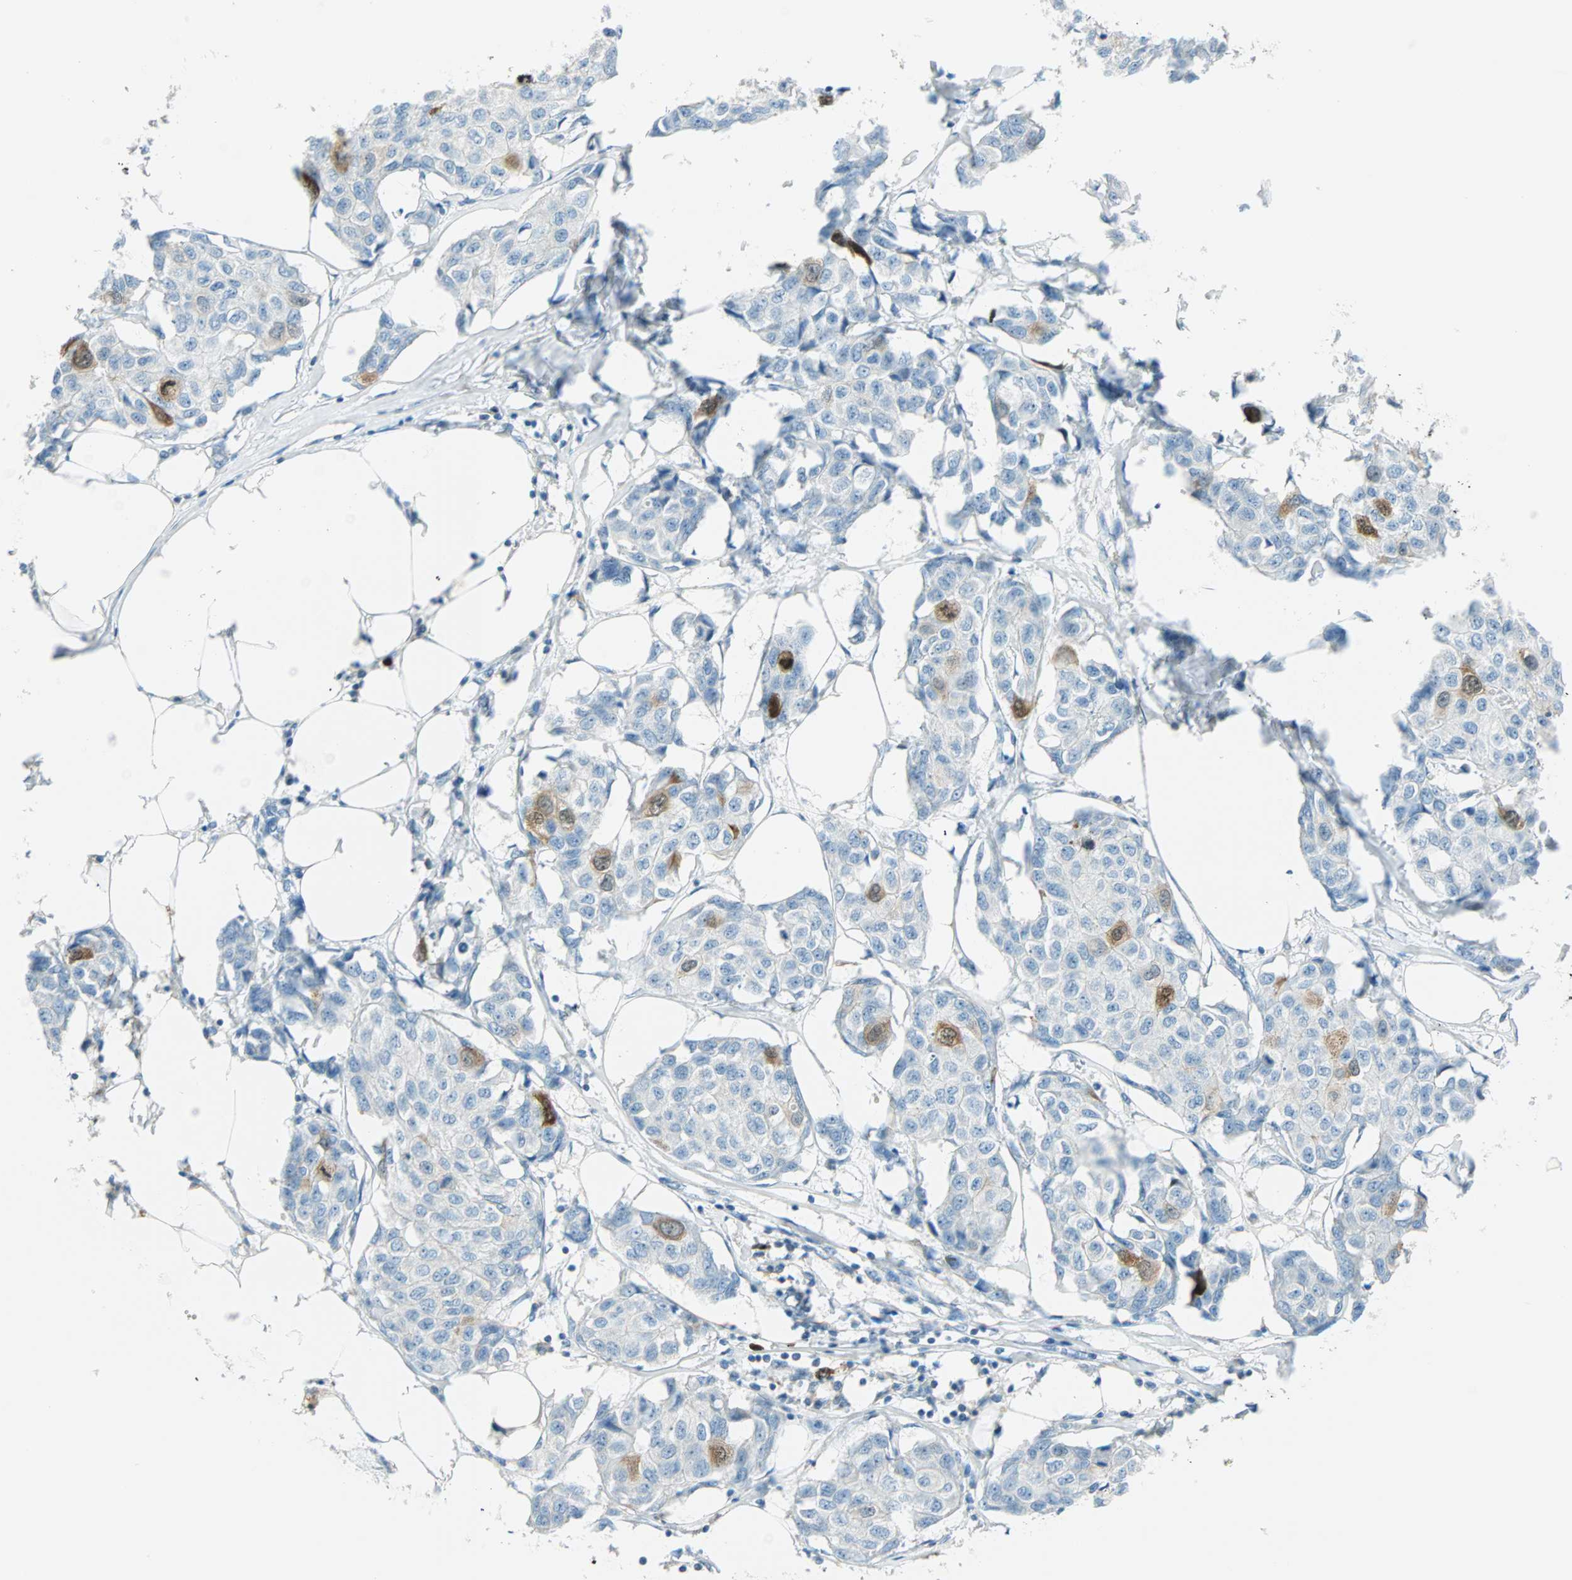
{"staining": {"intensity": "moderate", "quantity": "<25%", "location": "cytoplasmic/membranous"}, "tissue": "breast cancer", "cell_type": "Tumor cells", "image_type": "cancer", "snomed": [{"axis": "morphology", "description": "Duct carcinoma"}, {"axis": "topography", "description": "Breast"}], "caption": "DAB (3,3'-diaminobenzidine) immunohistochemical staining of breast cancer (intraductal carcinoma) displays moderate cytoplasmic/membranous protein expression in approximately <25% of tumor cells. (DAB (3,3'-diaminobenzidine) IHC, brown staining for protein, blue staining for nuclei).", "gene": "PTTG1", "patient": {"sex": "female", "age": 80}}